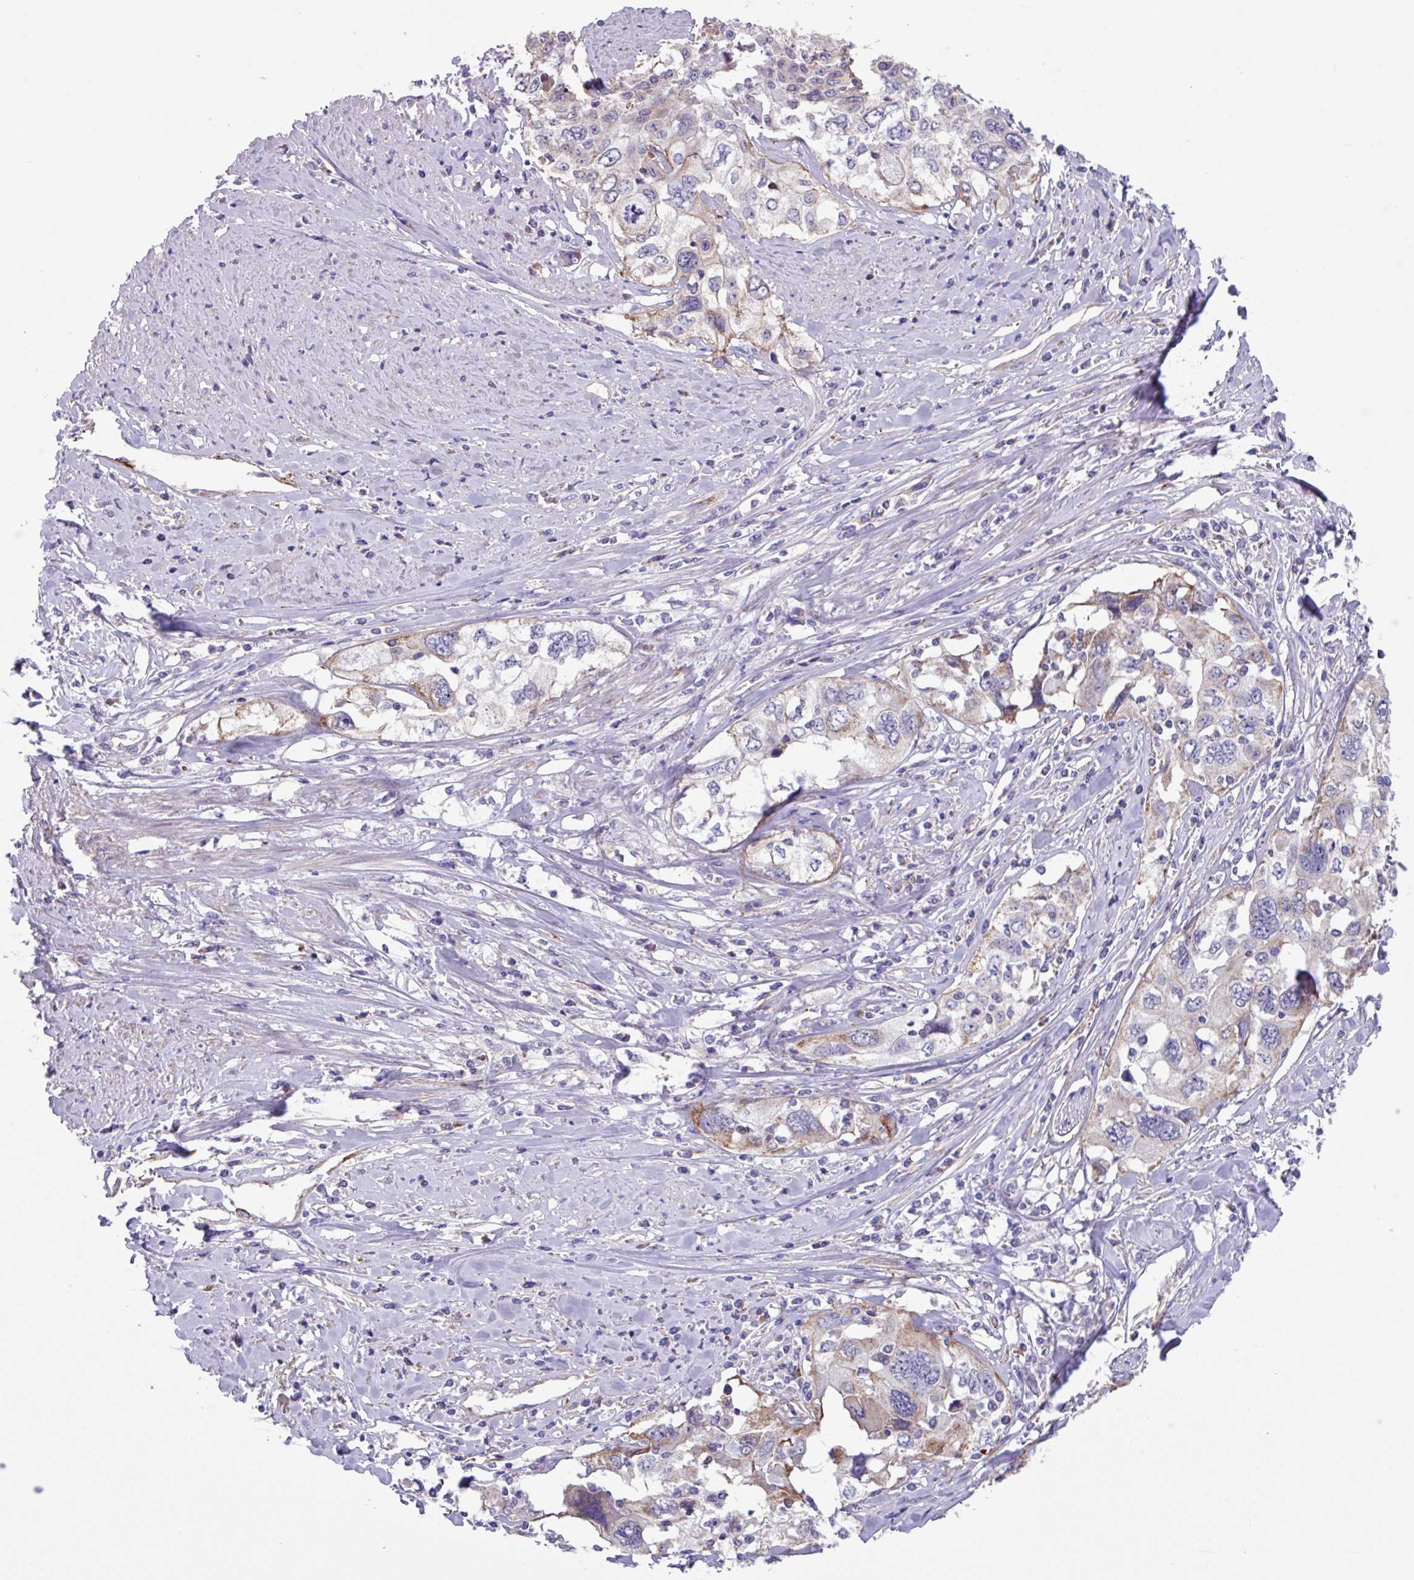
{"staining": {"intensity": "moderate", "quantity": "<25%", "location": "cytoplasmic/membranous"}, "tissue": "cervical cancer", "cell_type": "Tumor cells", "image_type": "cancer", "snomed": [{"axis": "morphology", "description": "Squamous cell carcinoma, NOS"}, {"axis": "topography", "description": "Cervix"}], "caption": "A brown stain highlights moderate cytoplasmic/membranous expression of a protein in cervical cancer (squamous cell carcinoma) tumor cells.", "gene": "OTULIN", "patient": {"sex": "female", "age": 31}}